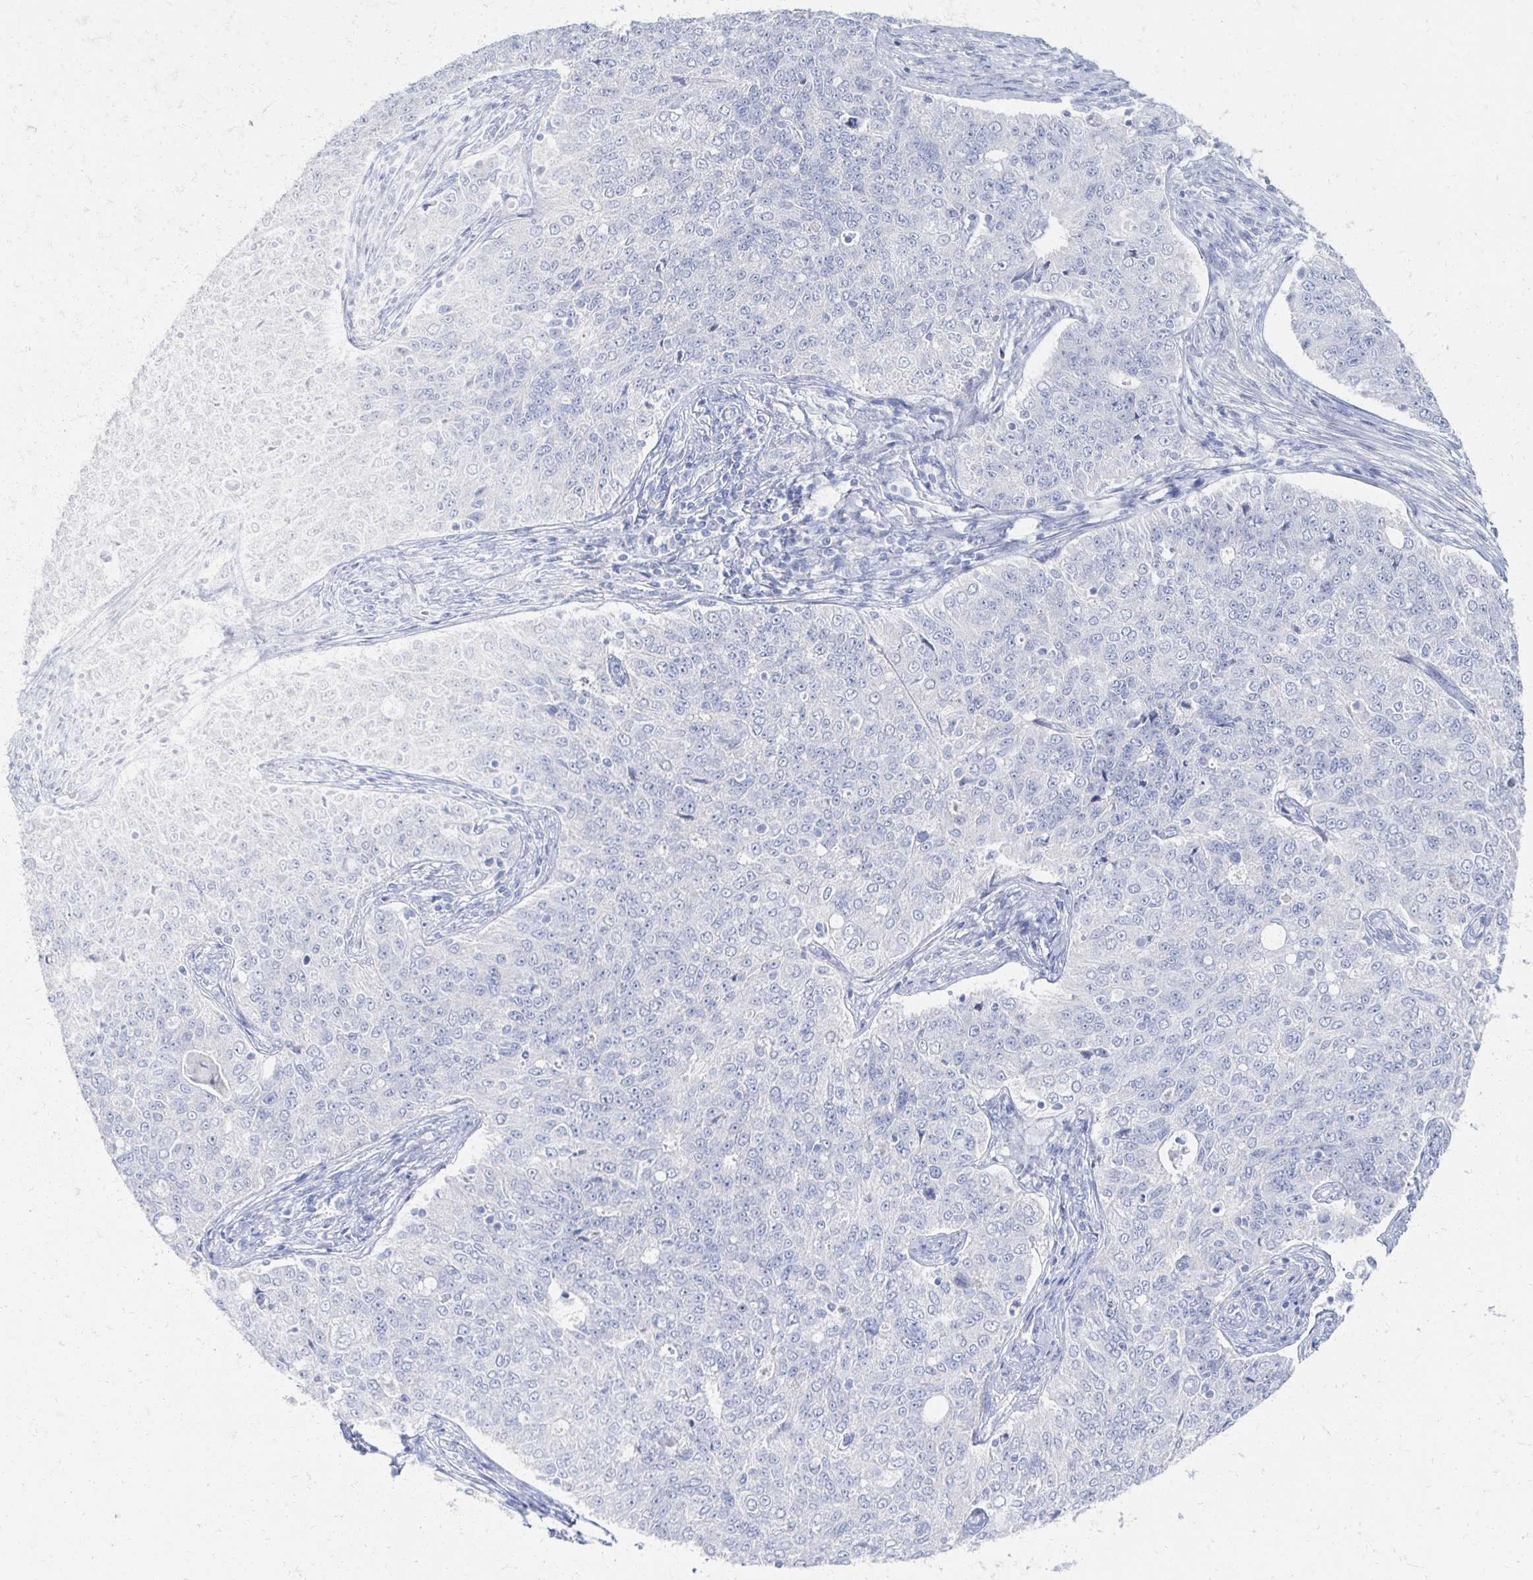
{"staining": {"intensity": "negative", "quantity": "none", "location": "none"}, "tissue": "endometrial cancer", "cell_type": "Tumor cells", "image_type": "cancer", "snomed": [{"axis": "morphology", "description": "Adenocarcinoma, NOS"}, {"axis": "topography", "description": "Endometrium"}], "caption": "A high-resolution histopathology image shows IHC staining of adenocarcinoma (endometrial), which displays no significant expression in tumor cells.", "gene": "PRR20A", "patient": {"sex": "female", "age": 43}}